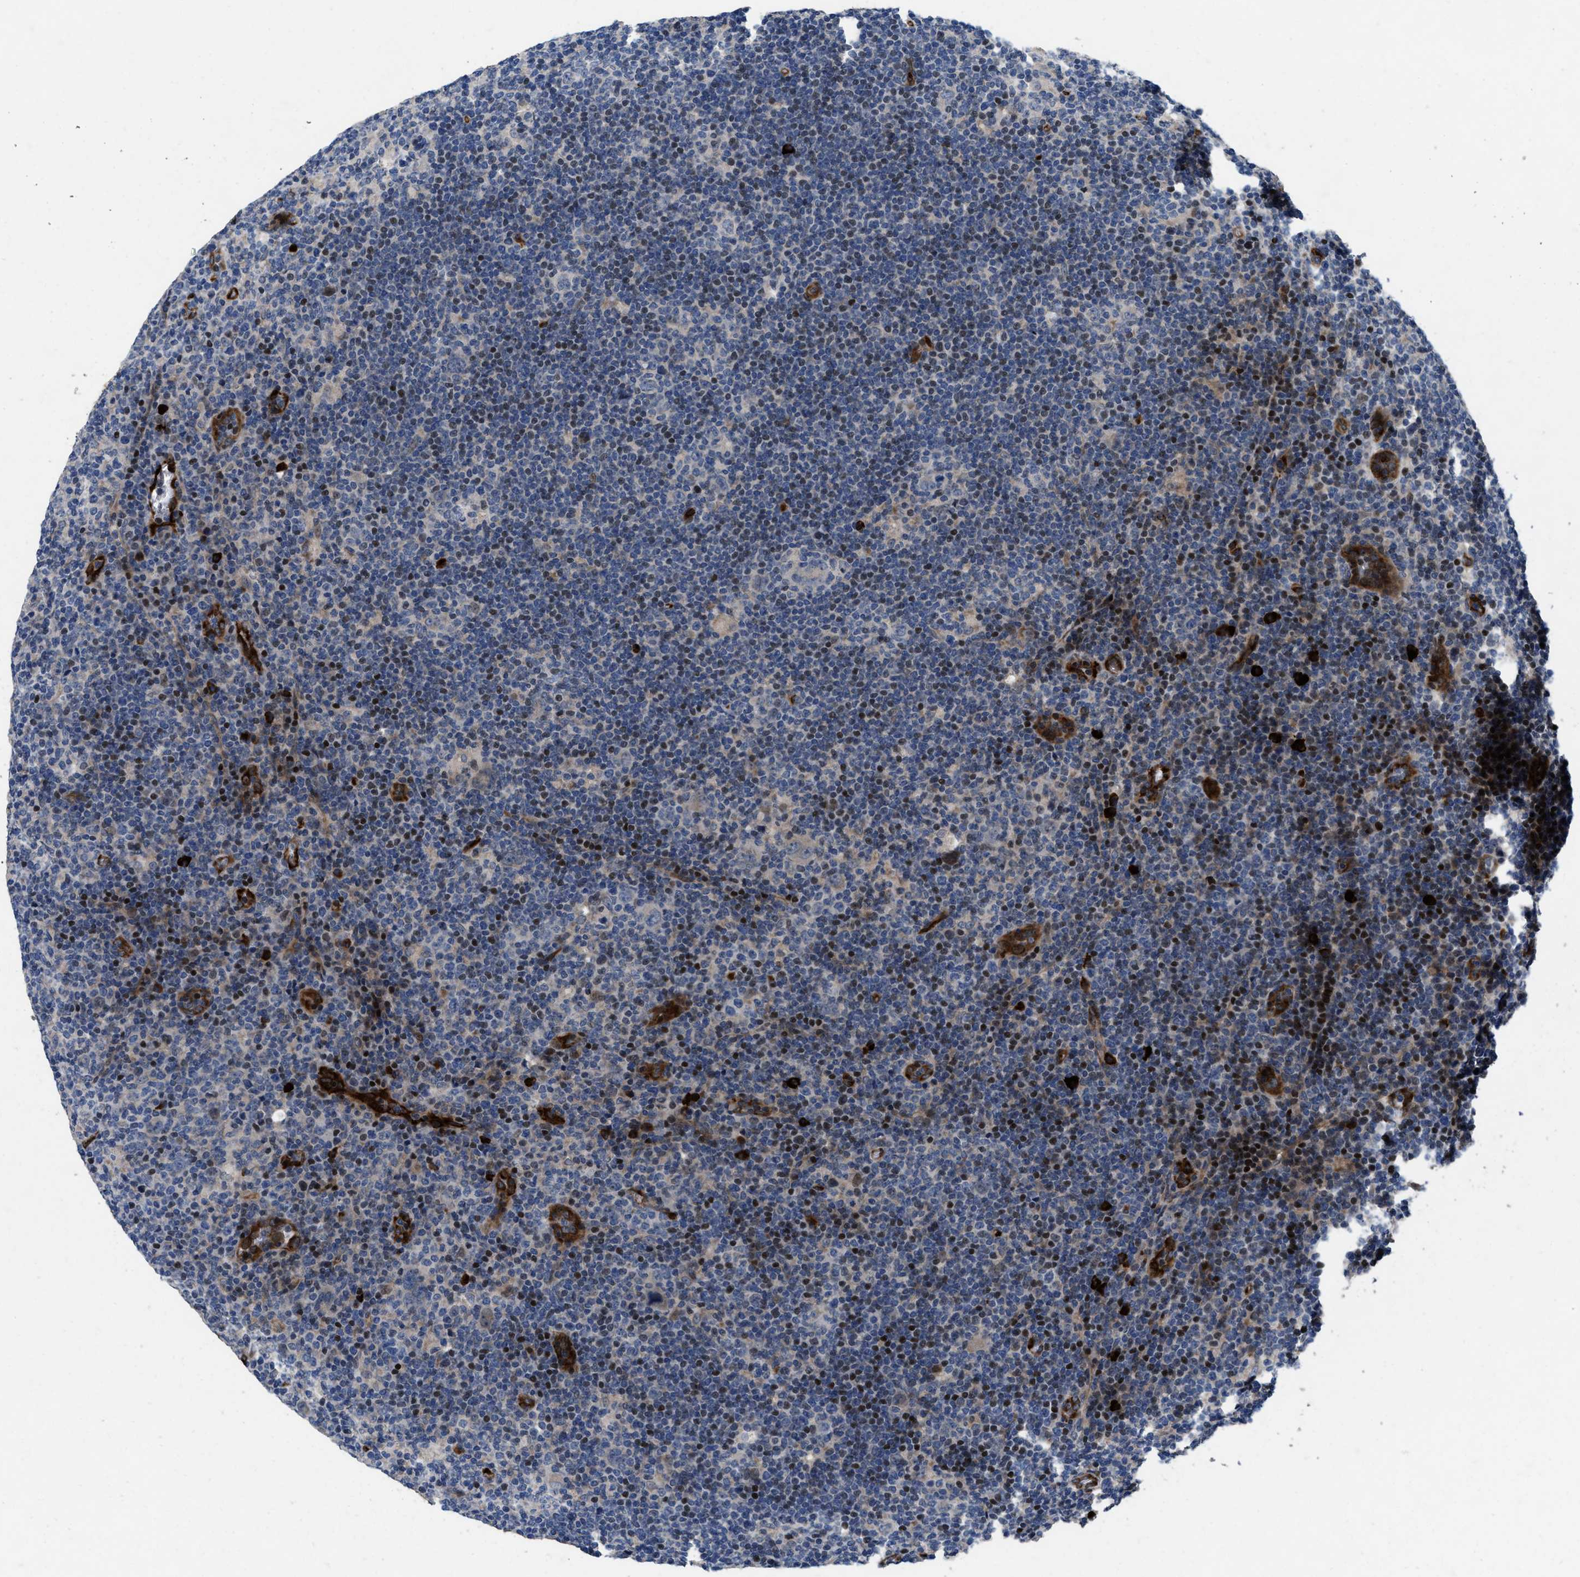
{"staining": {"intensity": "negative", "quantity": "none", "location": "none"}, "tissue": "lymphoma", "cell_type": "Tumor cells", "image_type": "cancer", "snomed": [{"axis": "morphology", "description": "Hodgkin's disease, NOS"}, {"axis": "topography", "description": "Lymph node"}], "caption": "A high-resolution photomicrograph shows immunohistochemistry staining of Hodgkin's disease, which demonstrates no significant staining in tumor cells.", "gene": "HSPA12B", "patient": {"sex": "female", "age": 57}}